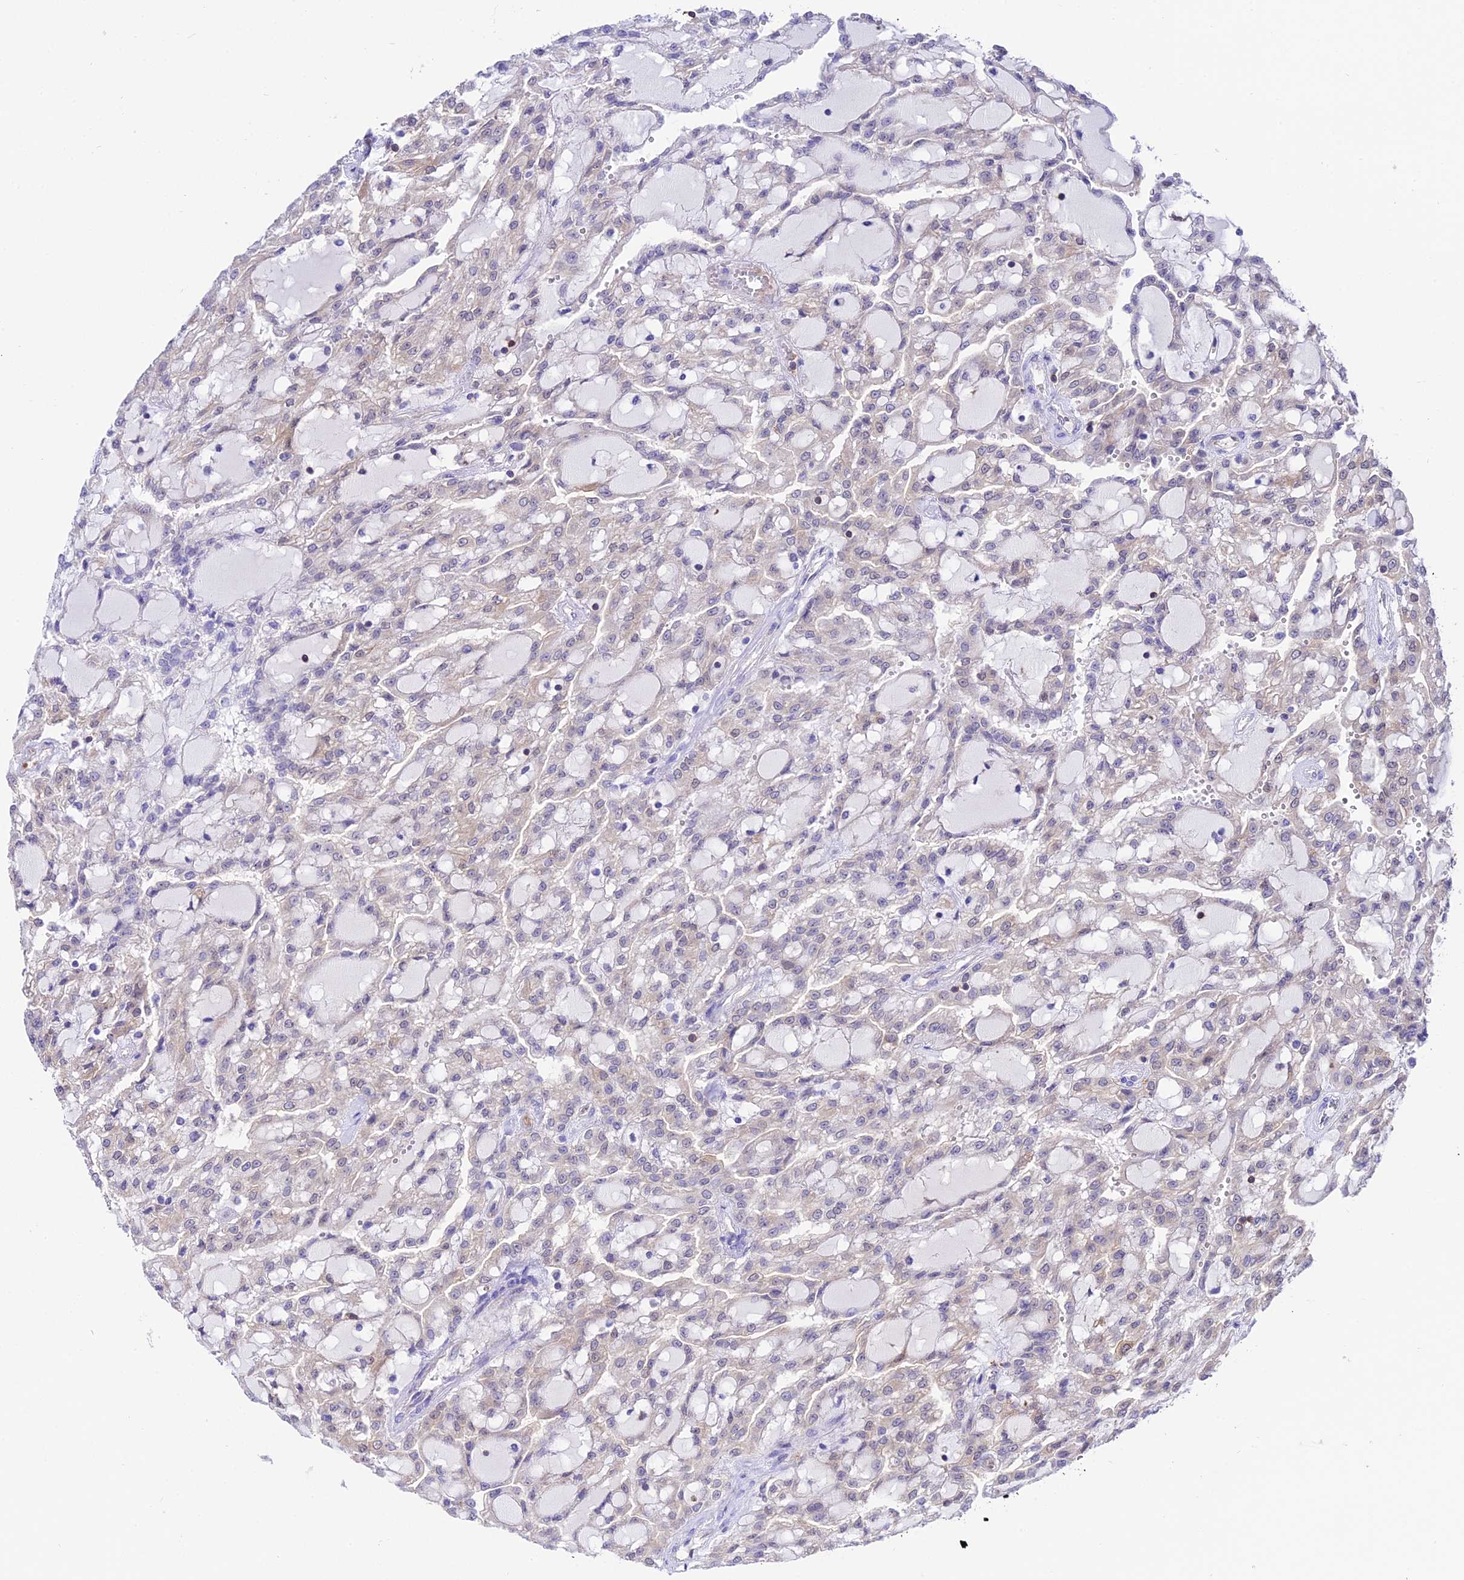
{"staining": {"intensity": "negative", "quantity": "none", "location": "none"}, "tissue": "renal cancer", "cell_type": "Tumor cells", "image_type": "cancer", "snomed": [{"axis": "morphology", "description": "Adenocarcinoma, NOS"}, {"axis": "topography", "description": "Kidney"}], "caption": "DAB (3,3'-diaminobenzidine) immunohistochemical staining of human renal cancer (adenocarcinoma) exhibits no significant positivity in tumor cells.", "gene": "S100A16", "patient": {"sex": "male", "age": 63}}